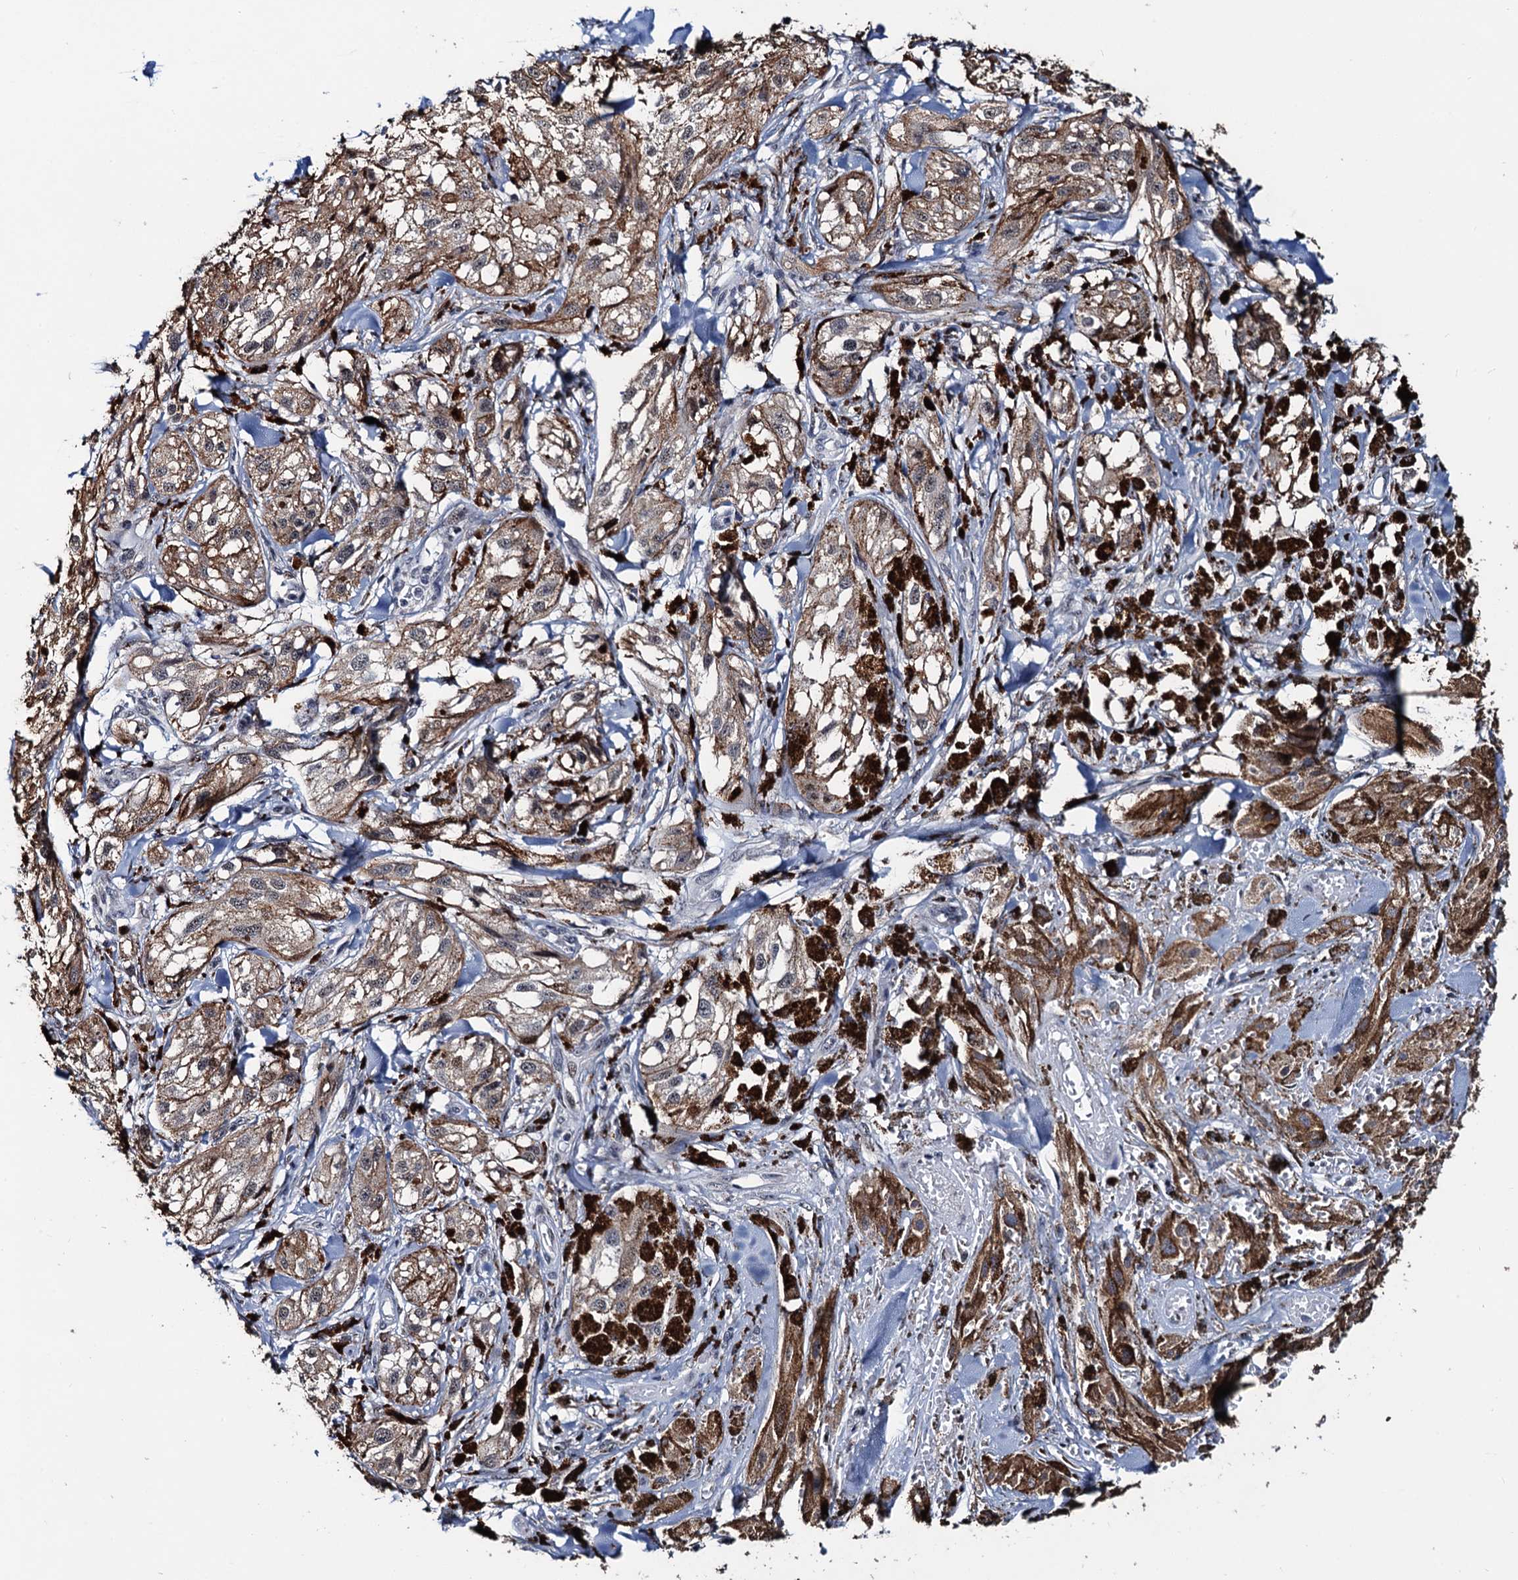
{"staining": {"intensity": "negative", "quantity": "none", "location": "none"}, "tissue": "melanoma", "cell_type": "Tumor cells", "image_type": "cancer", "snomed": [{"axis": "morphology", "description": "Malignant melanoma, NOS"}, {"axis": "topography", "description": "Skin"}], "caption": "Immunohistochemistry micrograph of neoplastic tissue: malignant melanoma stained with DAB displays no significant protein staining in tumor cells.", "gene": "FAM222A", "patient": {"sex": "male", "age": 88}}